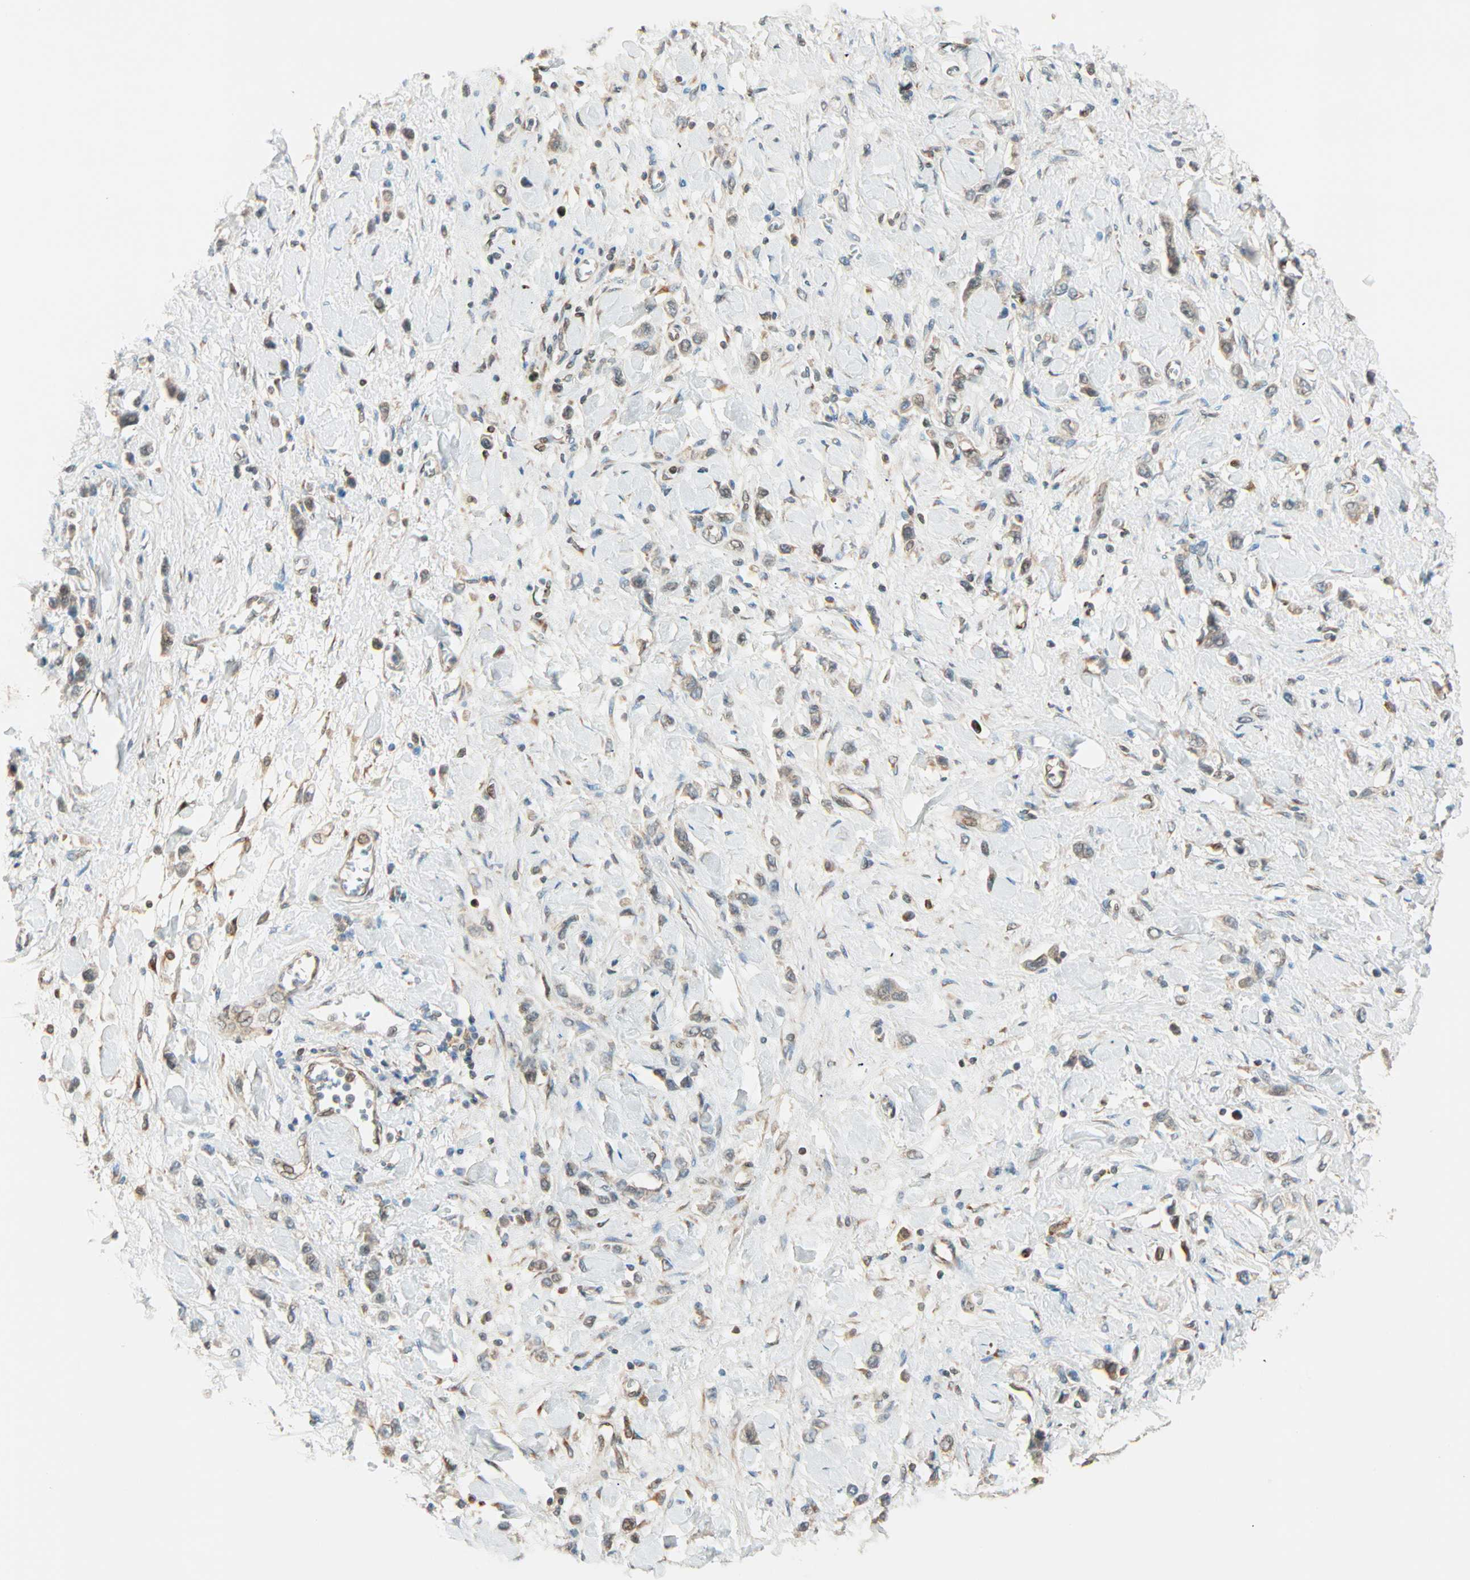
{"staining": {"intensity": "moderate", "quantity": ">75%", "location": "cytoplasmic/membranous,nuclear"}, "tissue": "stomach cancer", "cell_type": "Tumor cells", "image_type": "cancer", "snomed": [{"axis": "morphology", "description": "Normal tissue, NOS"}, {"axis": "morphology", "description": "Adenocarcinoma, NOS"}, {"axis": "topography", "description": "Stomach, upper"}, {"axis": "topography", "description": "Stomach"}], "caption": "Immunohistochemical staining of human stomach adenocarcinoma shows moderate cytoplasmic/membranous and nuclear protein staining in about >75% of tumor cells.", "gene": "PNPLA6", "patient": {"sex": "female", "age": 65}}